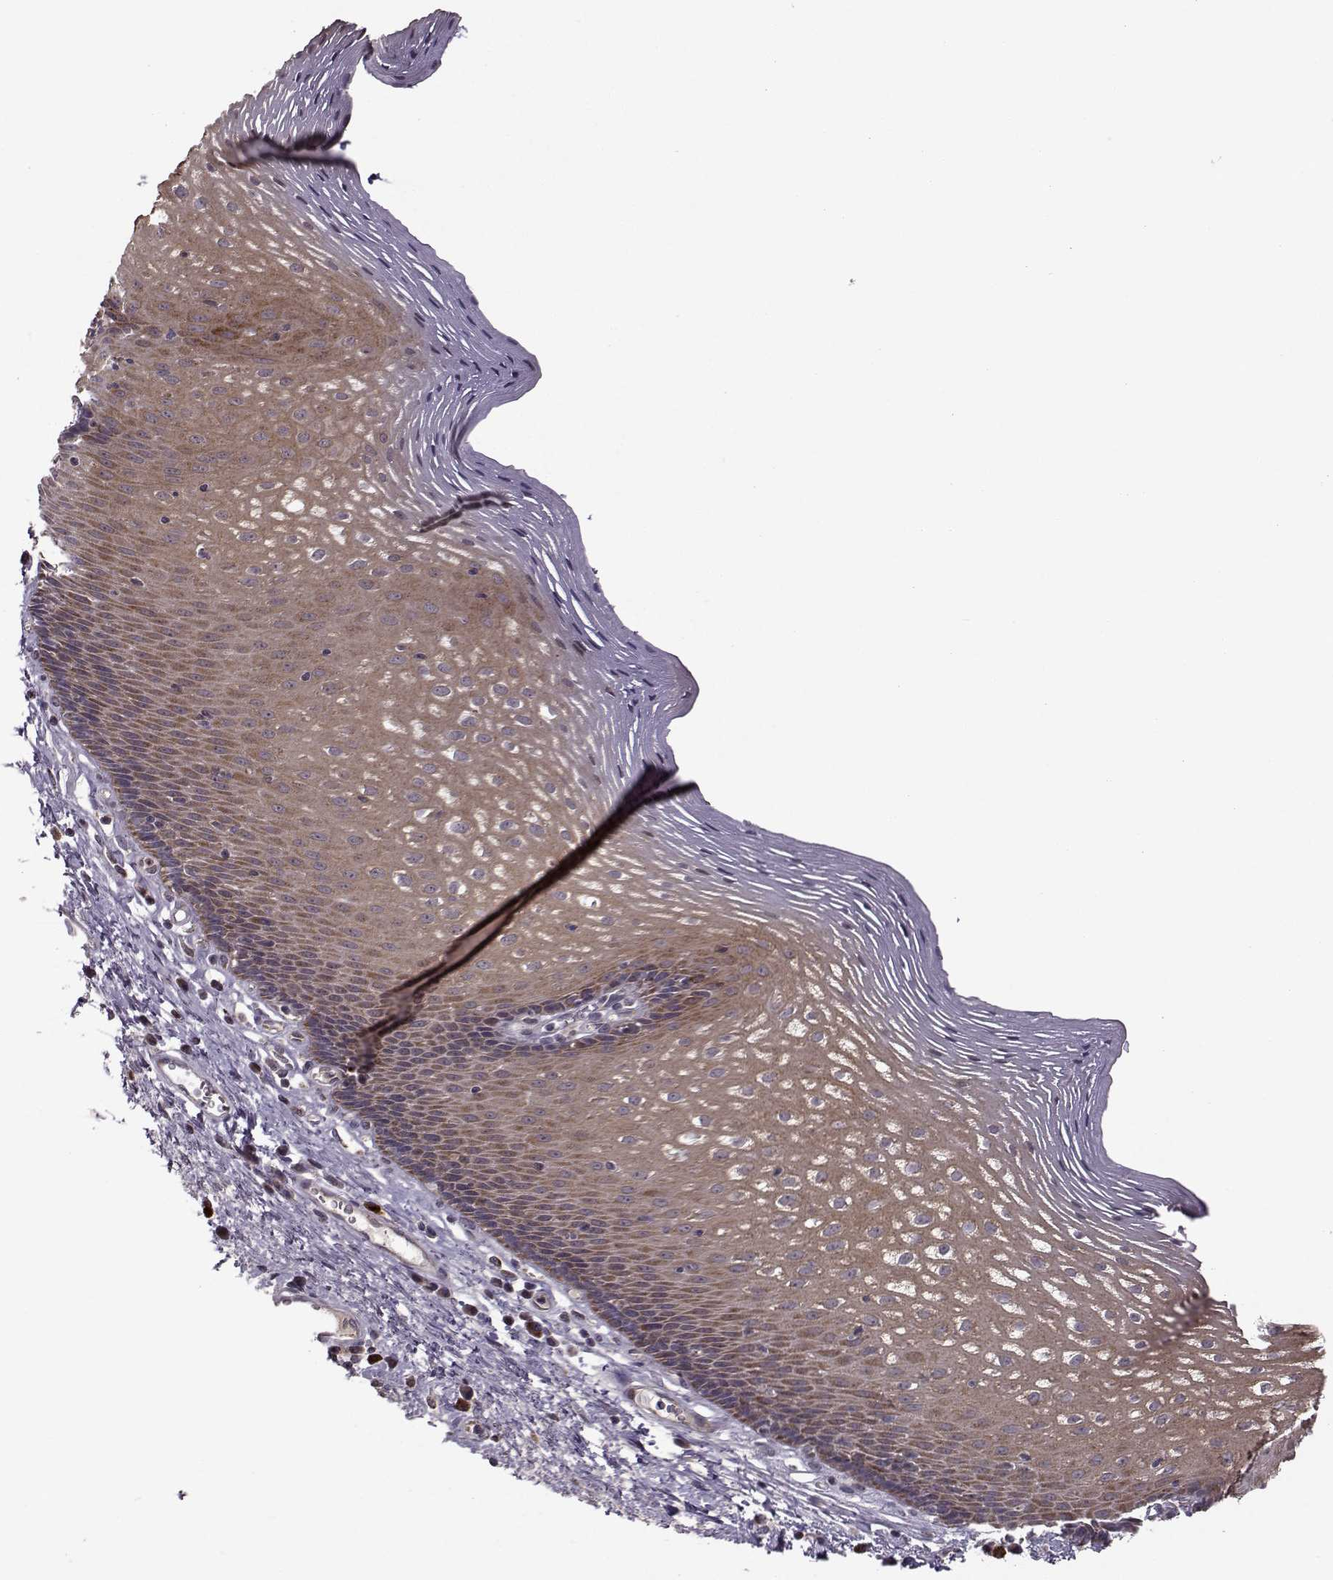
{"staining": {"intensity": "moderate", "quantity": ">75%", "location": "cytoplasmic/membranous"}, "tissue": "esophagus", "cell_type": "Squamous epithelial cells", "image_type": "normal", "snomed": [{"axis": "morphology", "description": "Normal tissue, NOS"}, {"axis": "topography", "description": "Esophagus"}], "caption": "The histopathology image shows a brown stain indicating the presence of a protein in the cytoplasmic/membranous of squamous epithelial cells in esophagus.", "gene": "NECAB3", "patient": {"sex": "male", "age": 76}}